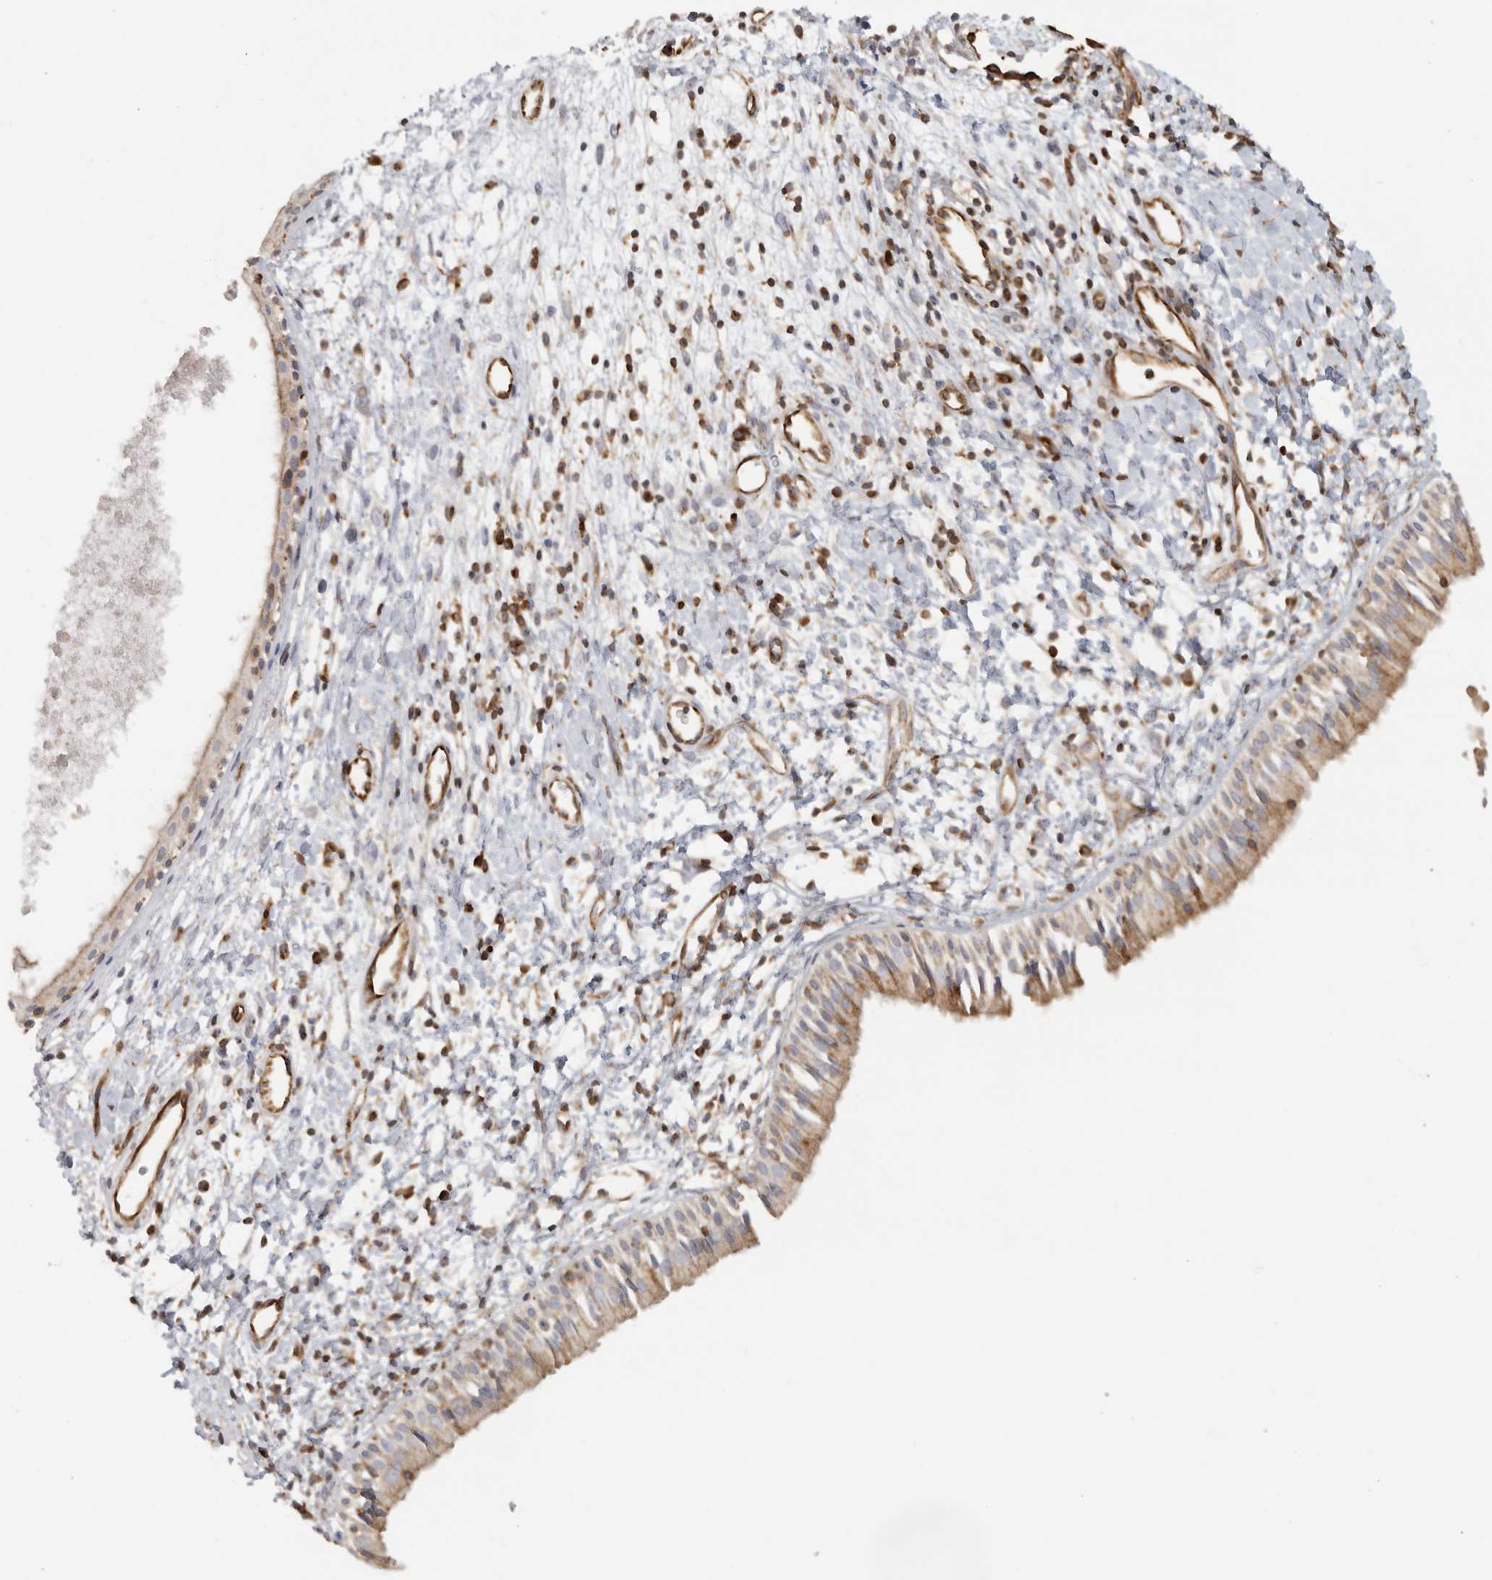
{"staining": {"intensity": "moderate", "quantity": ">75%", "location": "cytoplasmic/membranous"}, "tissue": "nasopharynx", "cell_type": "Respiratory epithelial cells", "image_type": "normal", "snomed": [{"axis": "morphology", "description": "Normal tissue, NOS"}, {"axis": "topography", "description": "Nasopharynx"}], "caption": "A brown stain shows moderate cytoplasmic/membranous staining of a protein in respiratory epithelial cells of unremarkable nasopharynx.", "gene": "HLA", "patient": {"sex": "male", "age": 22}}